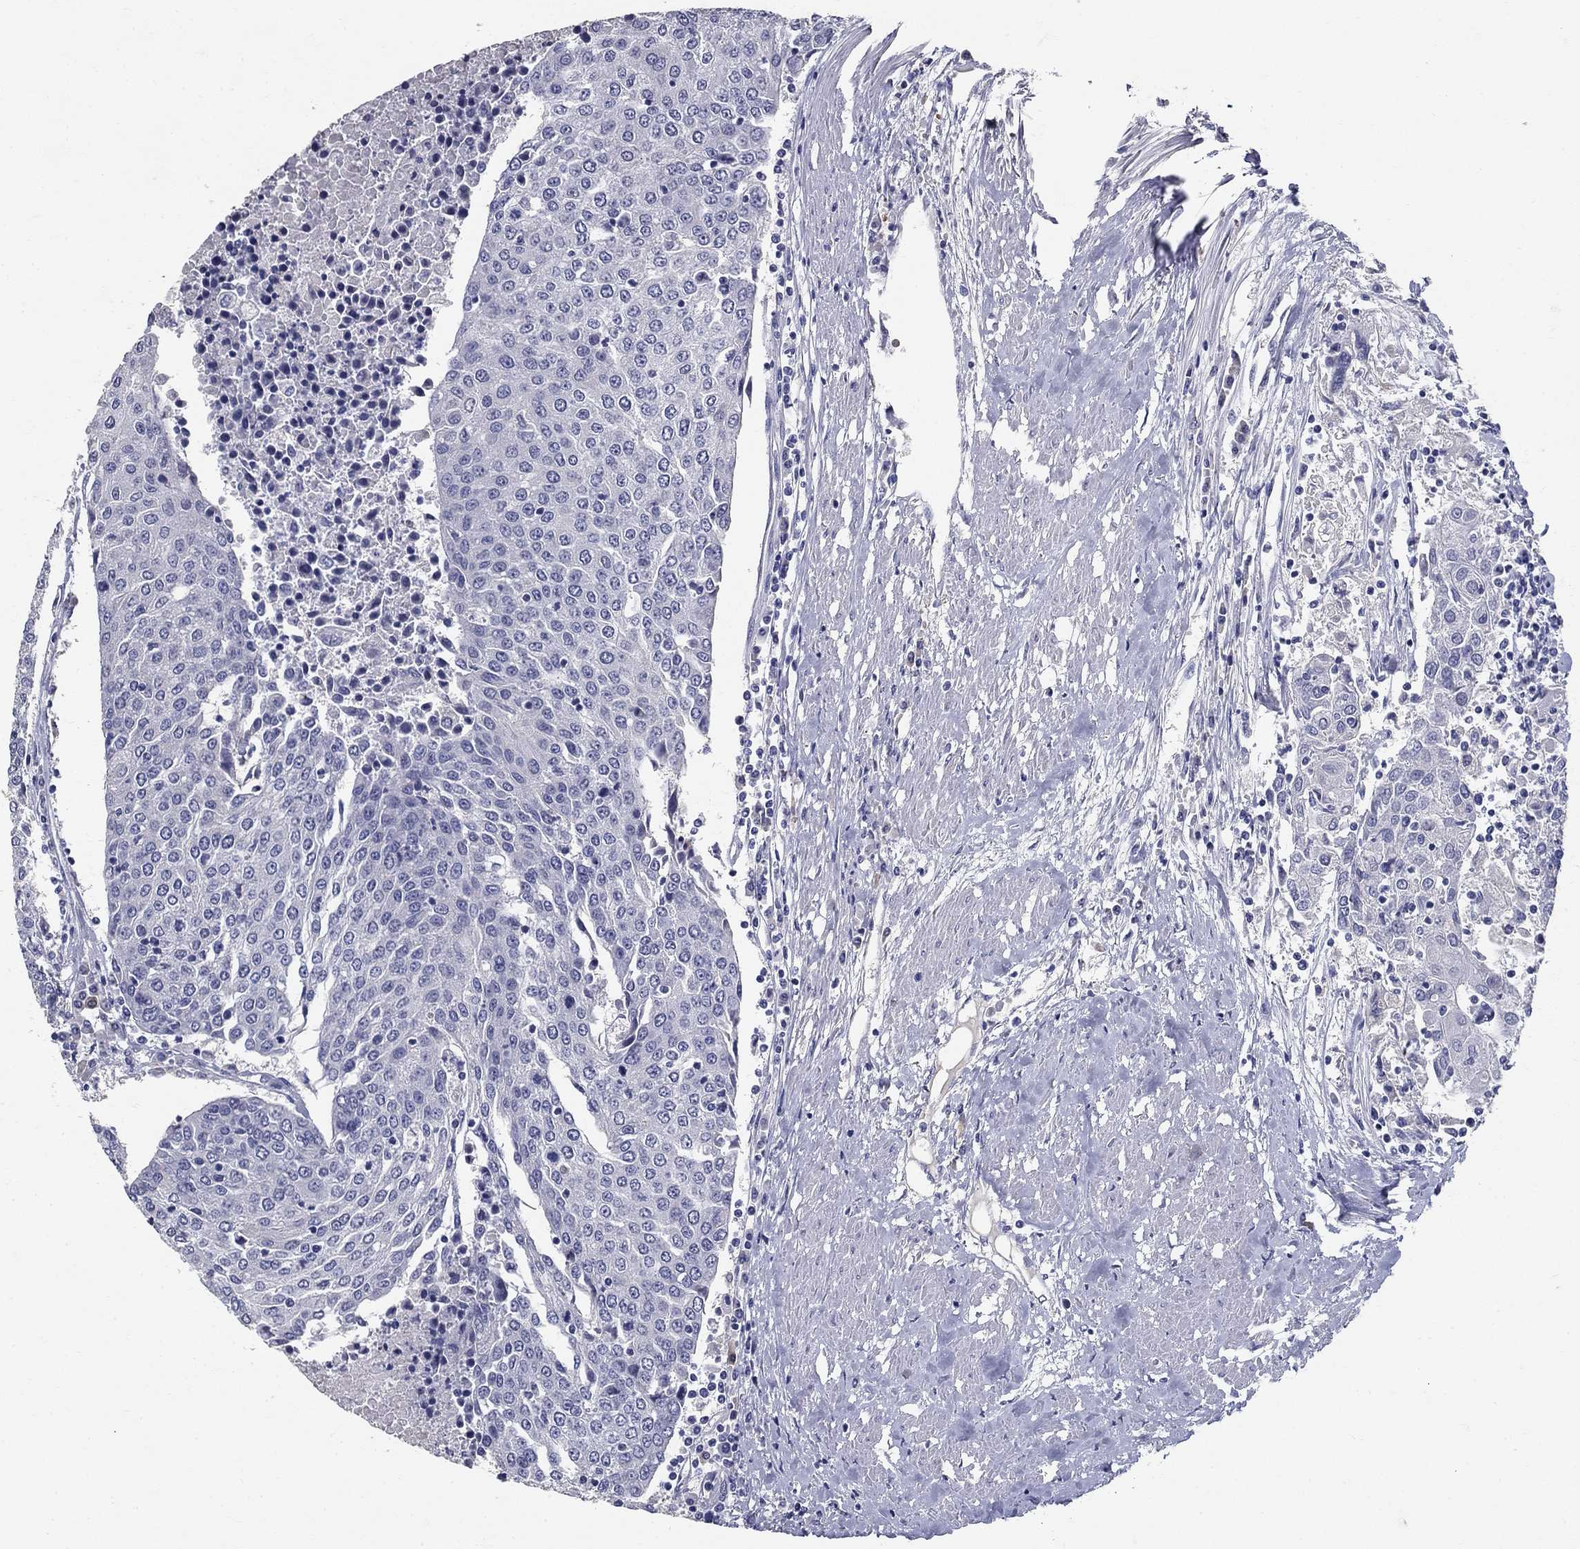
{"staining": {"intensity": "negative", "quantity": "none", "location": "none"}, "tissue": "urothelial cancer", "cell_type": "Tumor cells", "image_type": "cancer", "snomed": [{"axis": "morphology", "description": "Urothelial carcinoma, High grade"}, {"axis": "topography", "description": "Urinary bladder"}], "caption": "High-grade urothelial carcinoma stained for a protein using immunohistochemistry (IHC) exhibits no staining tumor cells.", "gene": "POMC", "patient": {"sex": "female", "age": 85}}